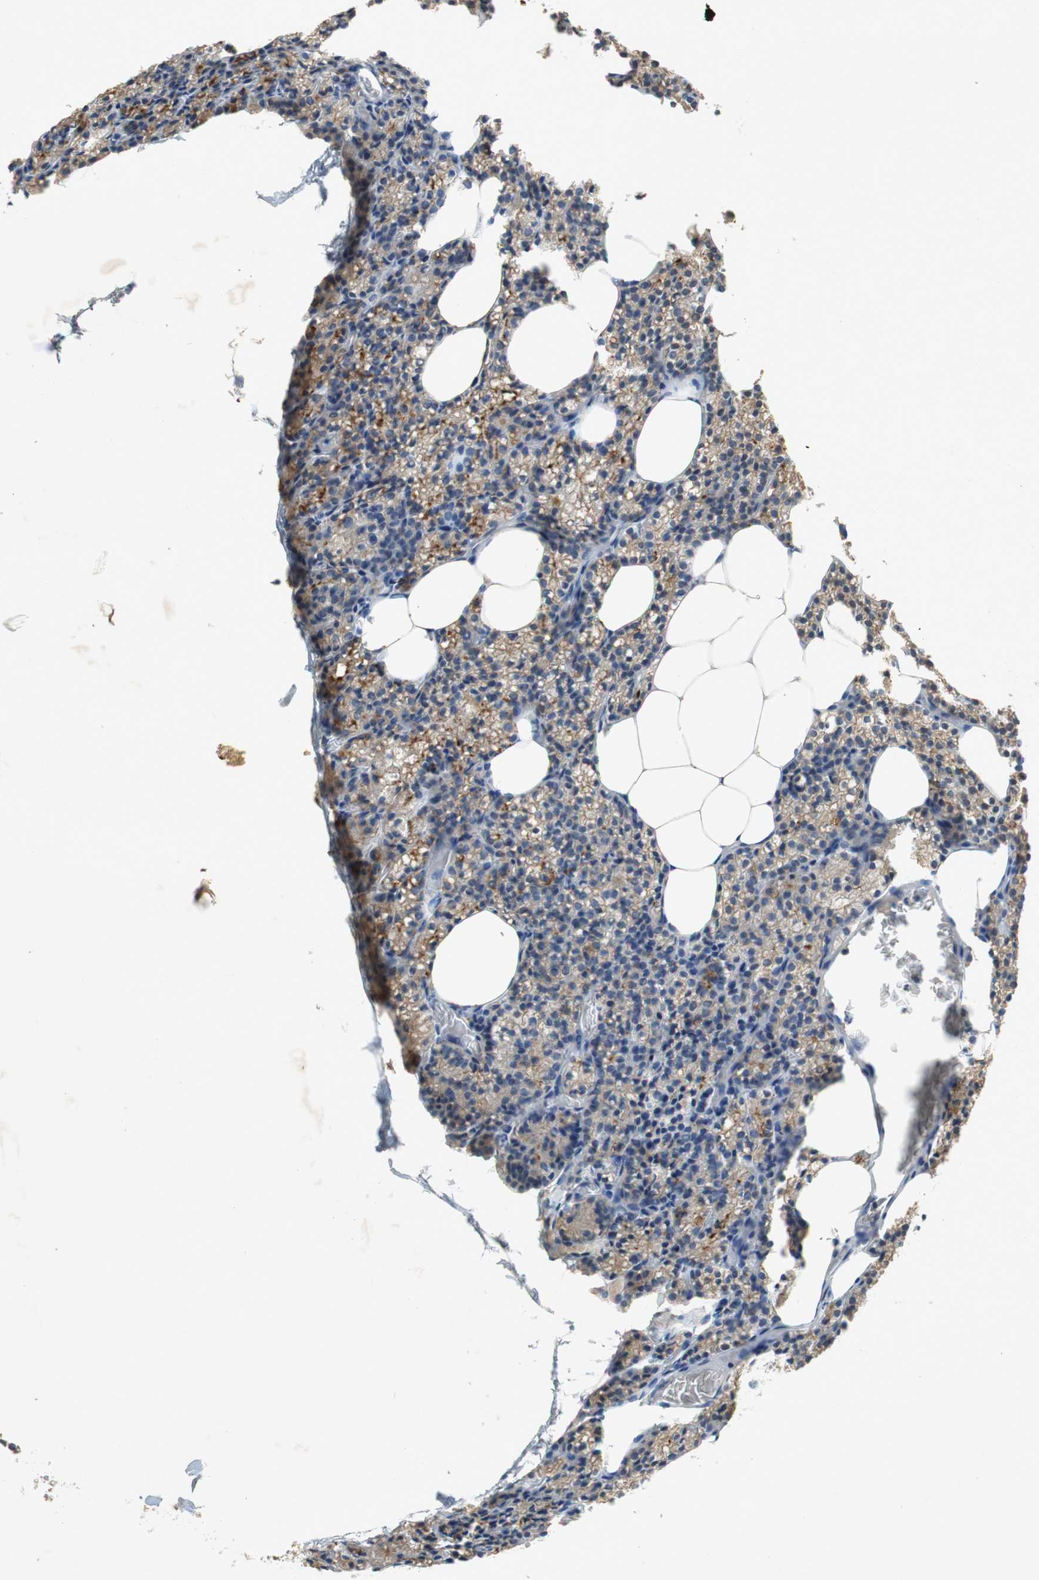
{"staining": {"intensity": "weak", "quantity": "25%-75%", "location": "cytoplasmic/membranous"}, "tissue": "parathyroid gland", "cell_type": "Glandular cells", "image_type": "normal", "snomed": [{"axis": "morphology", "description": "Normal tissue, NOS"}, {"axis": "topography", "description": "Parathyroid gland"}], "caption": "Weak cytoplasmic/membranous protein positivity is appreciated in about 25%-75% of glandular cells in parathyroid gland. The staining was performed using DAB, with brown indicating positive protein expression. Nuclei are stained blue with hematoxylin.", "gene": "GLCCI1", "patient": {"sex": "female", "age": 60}}